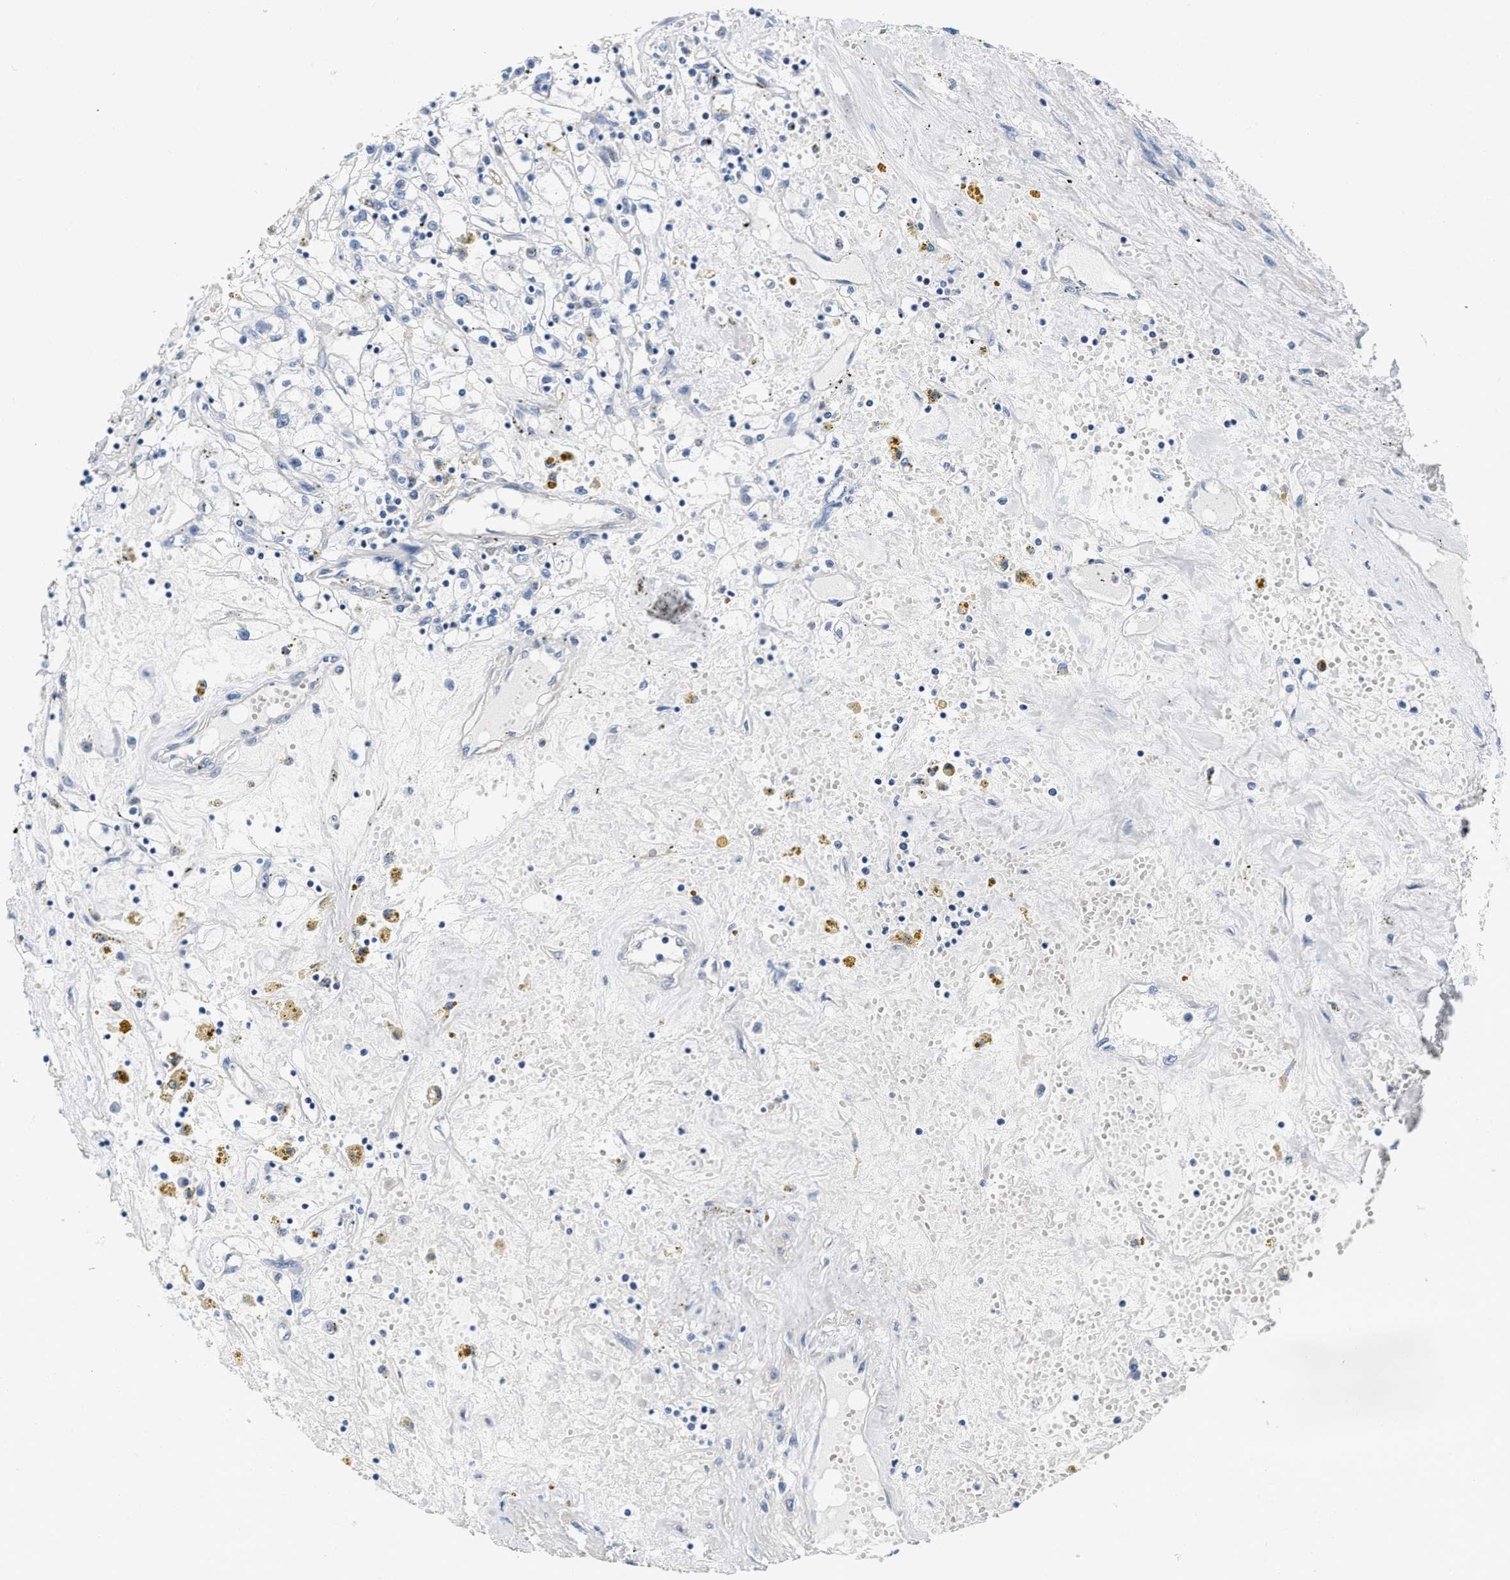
{"staining": {"intensity": "negative", "quantity": "none", "location": "none"}, "tissue": "renal cancer", "cell_type": "Tumor cells", "image_type": "cancer", "snomed": [{"axis": "morphology", "description": "Adenocarcinoma, NOS"}, {"axis": "topography", "description": "Kidney"}], "caption": "High magnification brightfield microscopy of adenocarcinoma (renal) stained with DAB (brown) and counterstained with hematoxylin (blue): tumor cells show no significant positivity.", "gene": "EIF2AK2", "patient": {"sex": "male", "age": 56}}